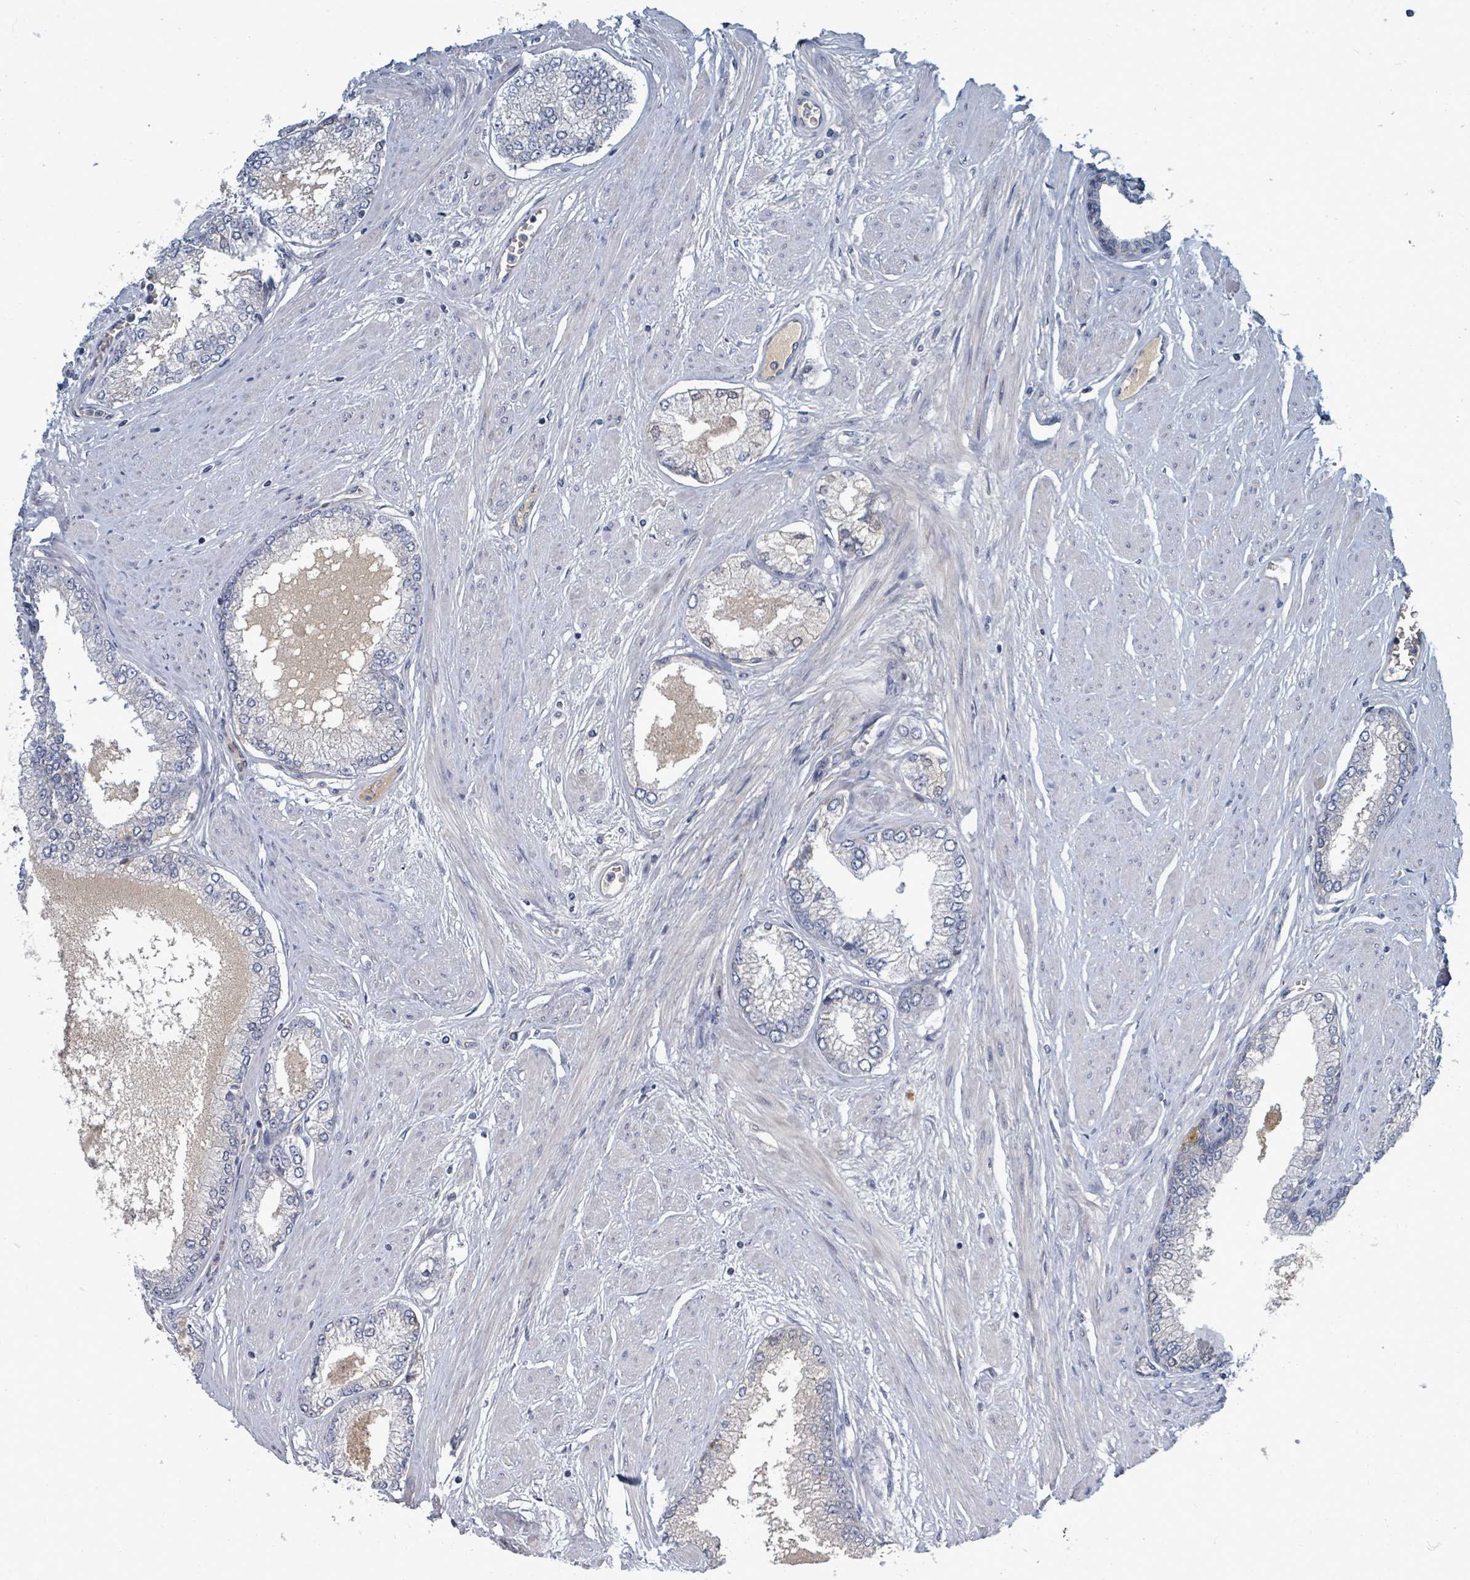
{"staining": {"intensity": "negative", "quantity": "none", "location": "none"}, "tissue": "prostate cancer", "cell_type": "Tumor cells", "image_type": "cancer", "snomed": [{"axis": "morphology", "description": "Adenocarcinoma, Low grade"}, {"axis": "topography", "description": "Prostate"}], "caption": "This is an immunohistochemistry micrograph of low-grade adenocarcinoma (prostate). There is no expression in tumor cells.", "gene": "SLC25A23", "patient": {"sex": "male", "age": 55}}